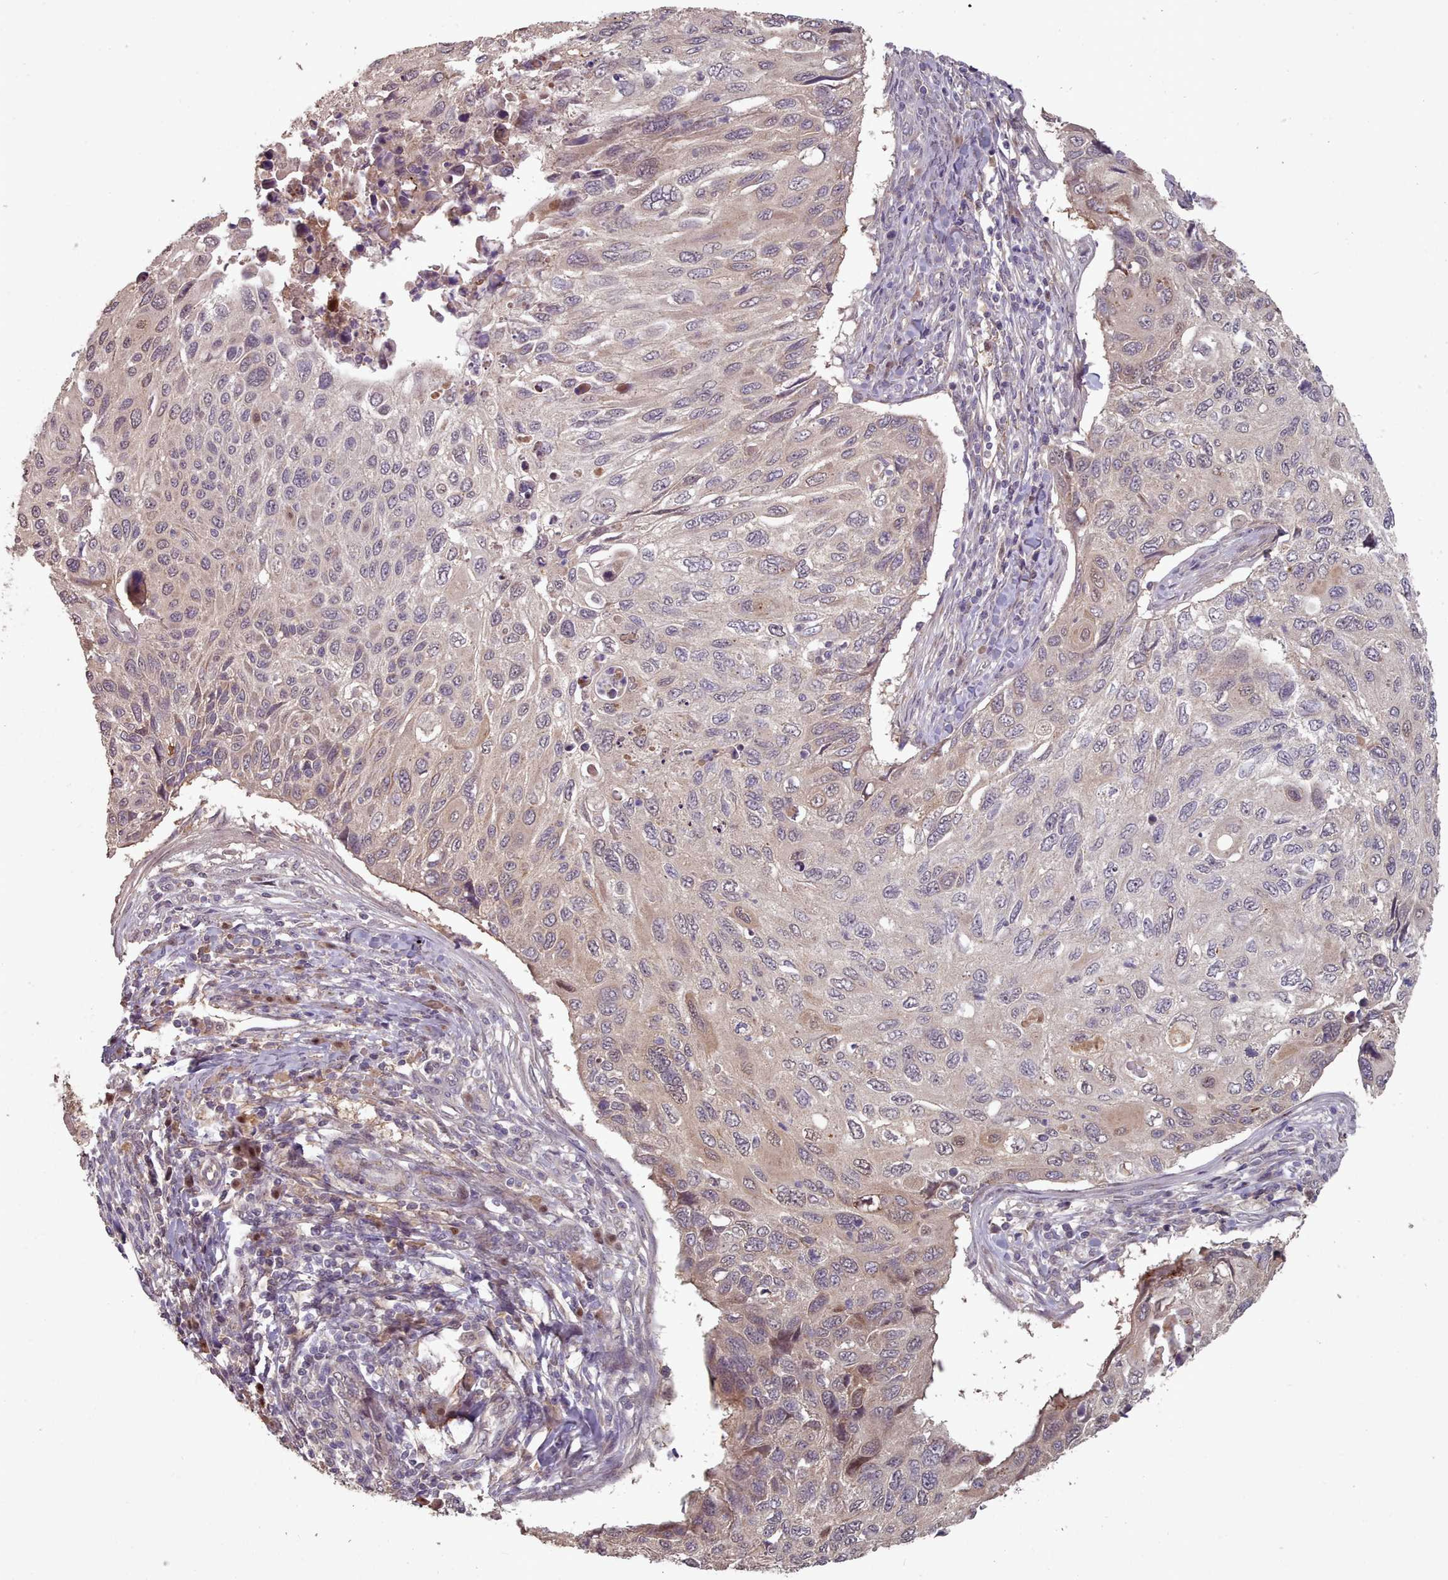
{"staining": {"intensity": "moderate", "quantity": "<25%", "location": "cytoplasmic/membranous,nuclear"}, "tissue": "cervical cancer", "cell_type": "Tumor cells", "image_type": "cancer", "snomed": [{"axis": "morphology", "description": "Squamous cell carcinoma, NOS"}, {"axis": "topography", "description": "Cervix"}], "caption": "Human cervical cancer stained with a brown dye reveals moderate cytoplasmic/membranous and nuclear positive staining in approximately <25% of tumor cells.", "gene": "ERCC6L", "patient": {"sex": "female", "age": 70}}